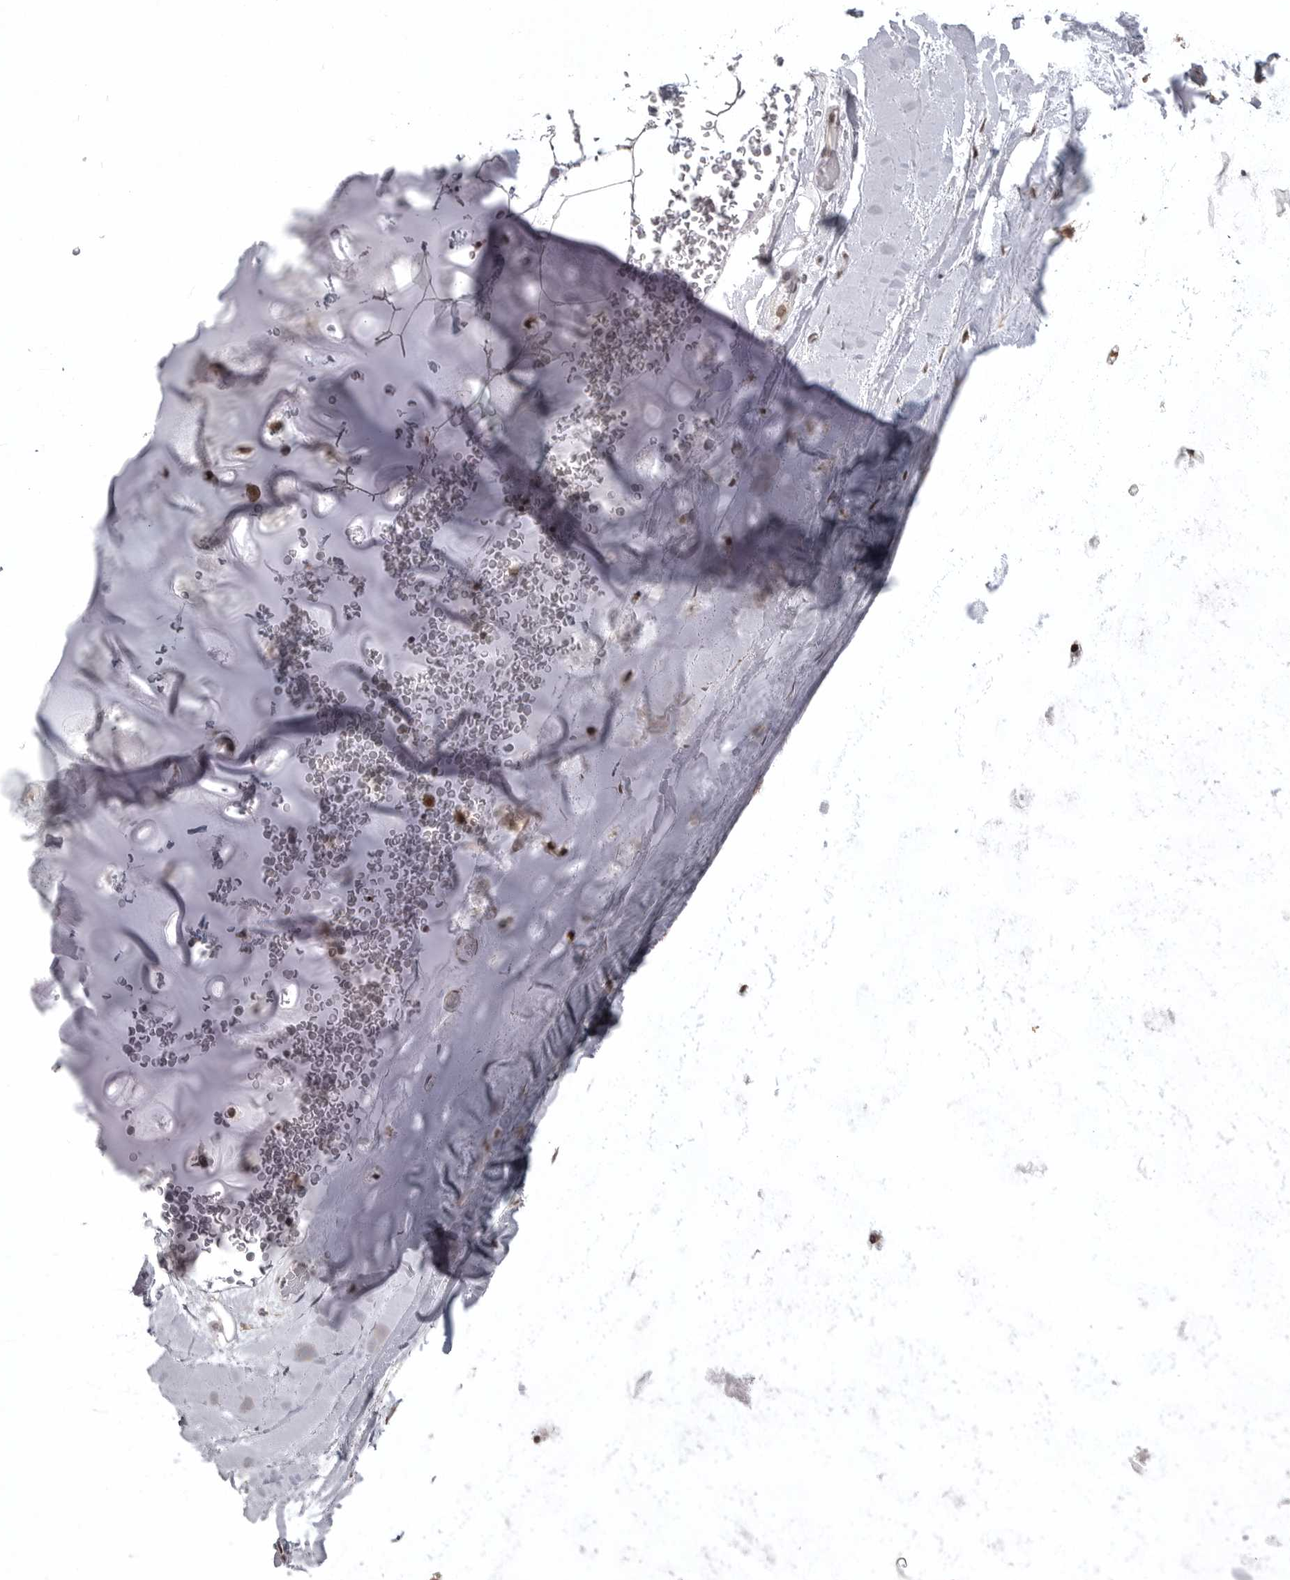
{"staining": {"intensity": "weak", "quantity": "25%-75%", "location": "nuclear"}, "tissue": "adipose tissue", "cell_type": "Adipocytes", "image_type": "normal", "snomed": [{"axis": "morphology", "description": "Normal tissue, NOS"}, {"axis": "topography", "description": "Bronchus"}], "caption": "The image demonstrates immunohistochemical staining of benign adipose tissue. There is weak nuclear expression is seen in about 25%-75% of adipocytes. The protein of interest is stained brown, and the nuclei are stained in blue (DAB (3,3'-diaminobenzidine) IHC with brightfield microscopy, high magnification).", "gene": "ISG20L2", "patient": {"sex": "male", "age": 66}}